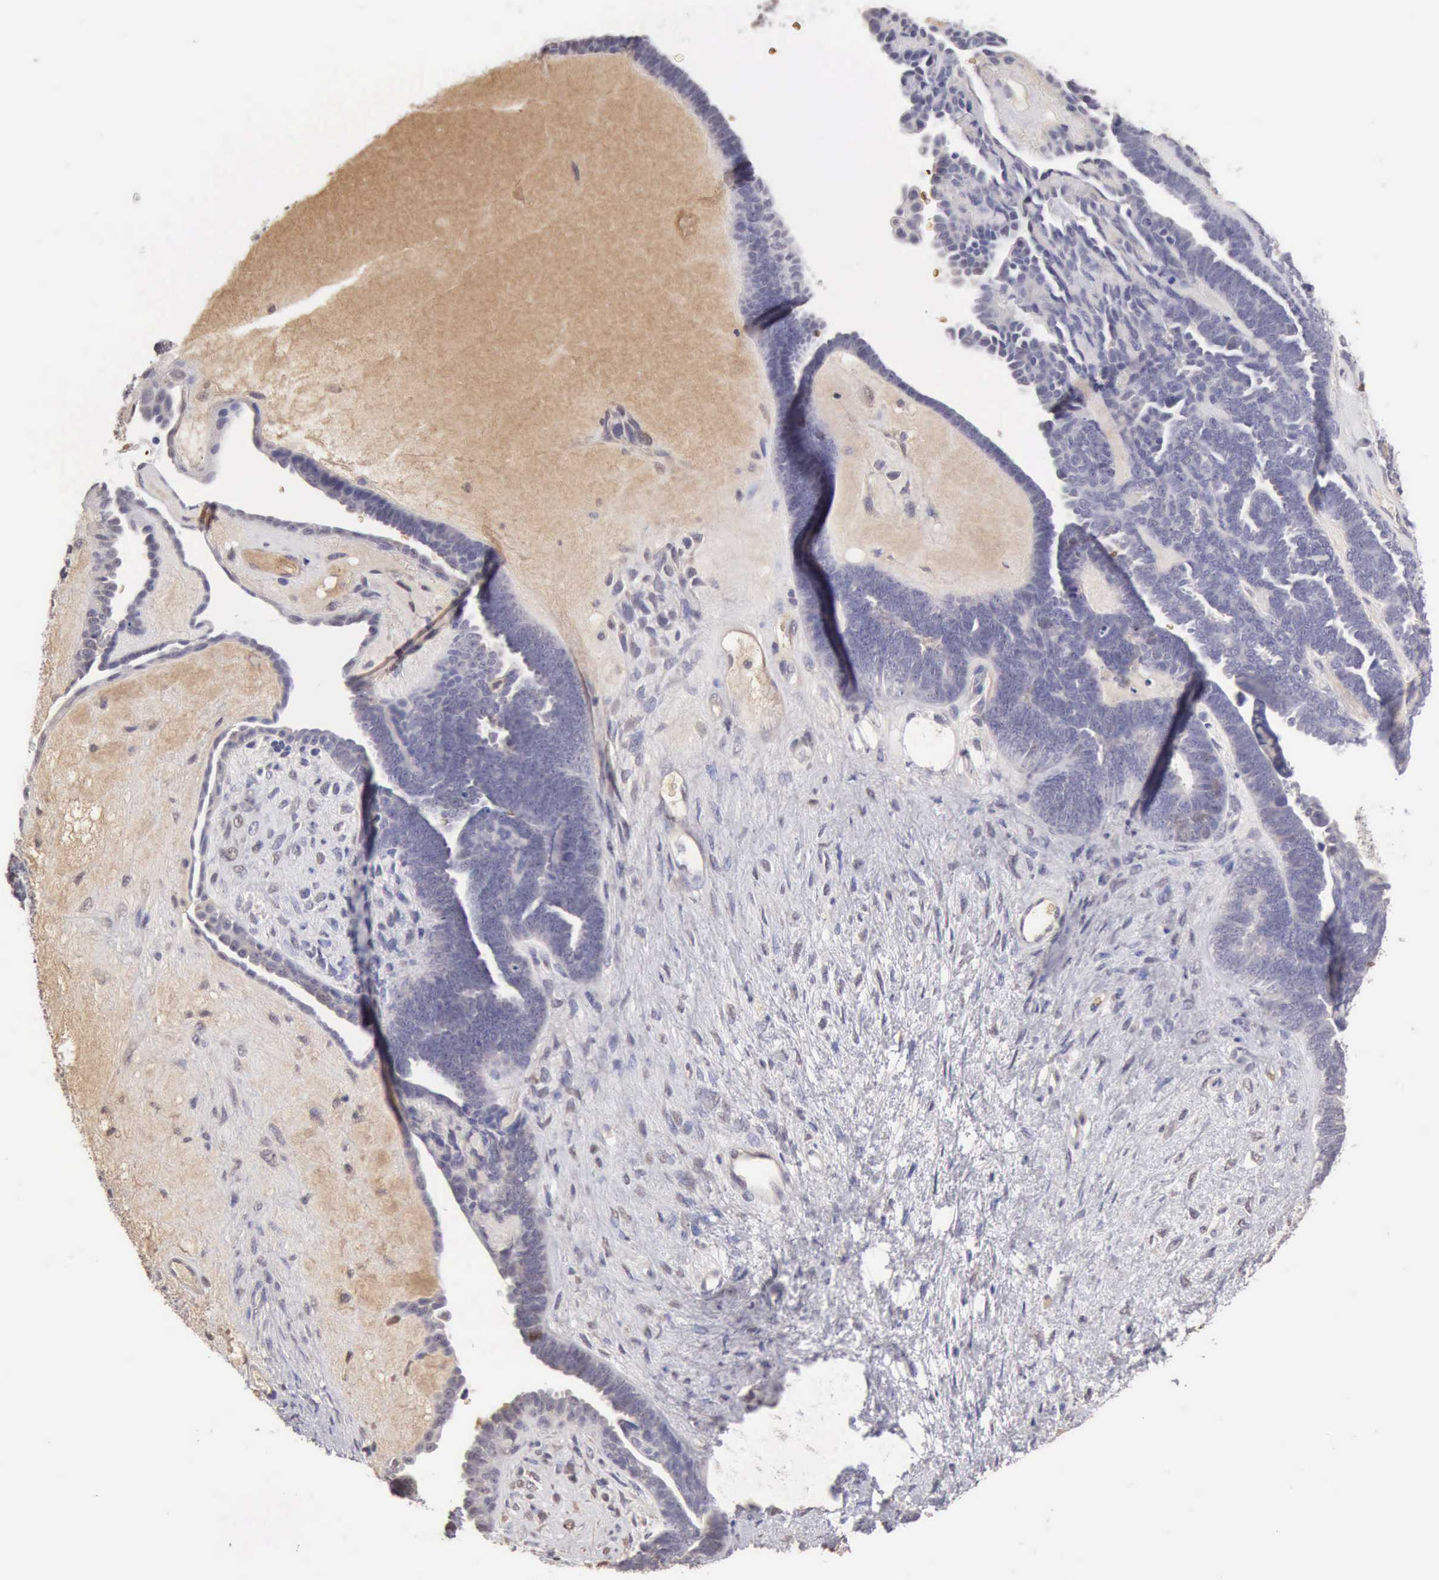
{"staining": {"intensity": "negative", "quantity": "none", "location": "none"}, "tissue": "endometrial cancer", "cell_type": "Tumor cells", "image_type": "cancer", "snomed": [{"axis": "morphology", "description": "Neoplasm, malignant, NOS"}, {"axis": "topography", "description": "Endometrium"}], "caption": "Image shows no protein staining in tumor cells of endometrial neoplasm (malignant) tissue.", "gene": "CFI", "patient": {"sex": "female", "age": 74}}